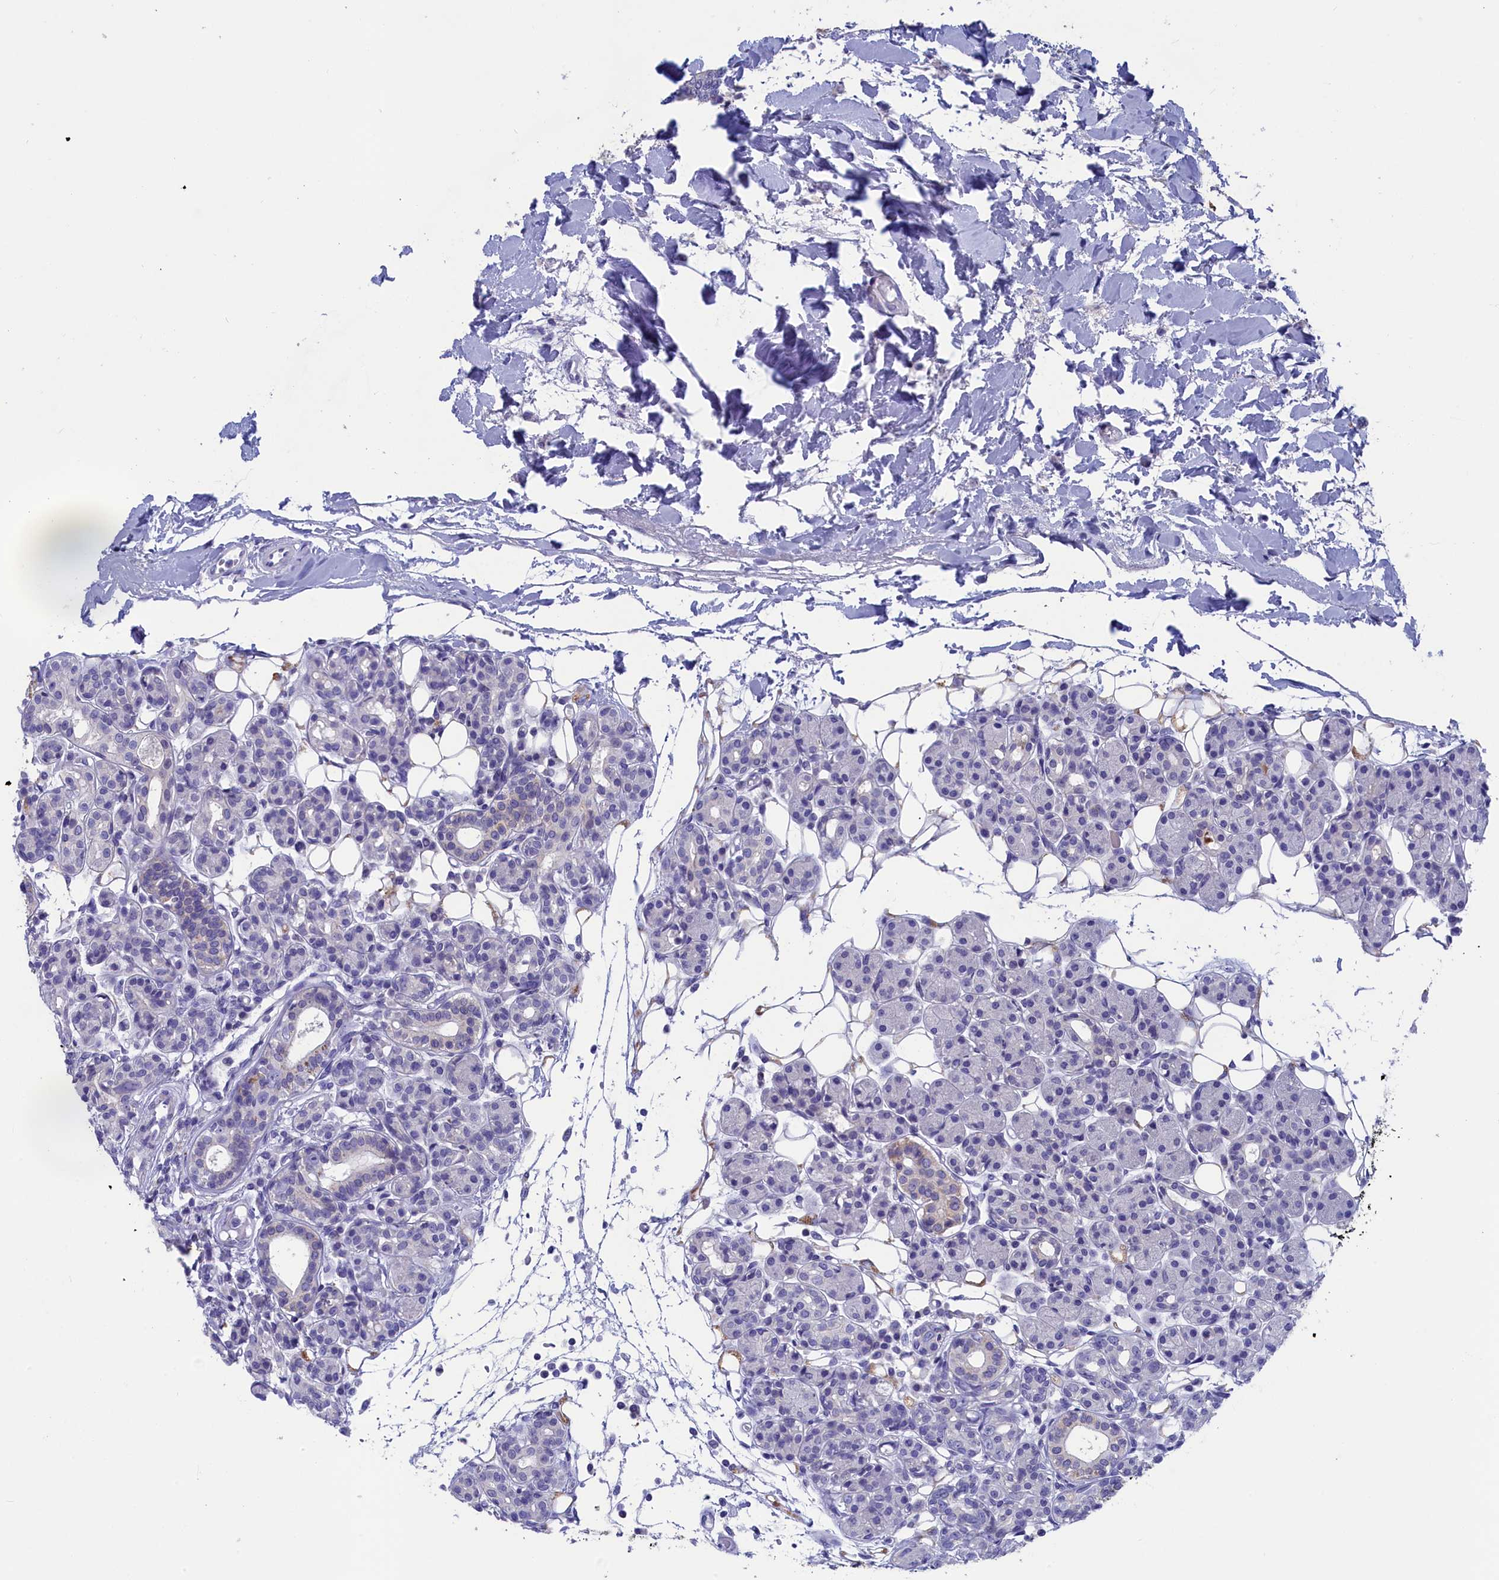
{"staining": {"intensity": "negative", "quantity": "none", "location": "none"}, "tissue": "head and neck cancer", "cell_type": "Tumor cells", "image_type": "cancer", "snomed": [{"axis": "morphology", "description": "Adenocarcinoma, NOS"}, {"axis": "morphology", "description": "Adenocarcinoma, metastatic, NOS"}, {"axis": "topography", "description": "Head-Neck"}], "caption": "High power microscopy photomicrograph of an immunohistochemistry (IHC) histopathology image of head and neck cancer (metastatic adenocarcinoma), revealing no significant positivity in tumor cells.", "gene": "PRDM12", "patient": {"sex": "male", "age": 75}}